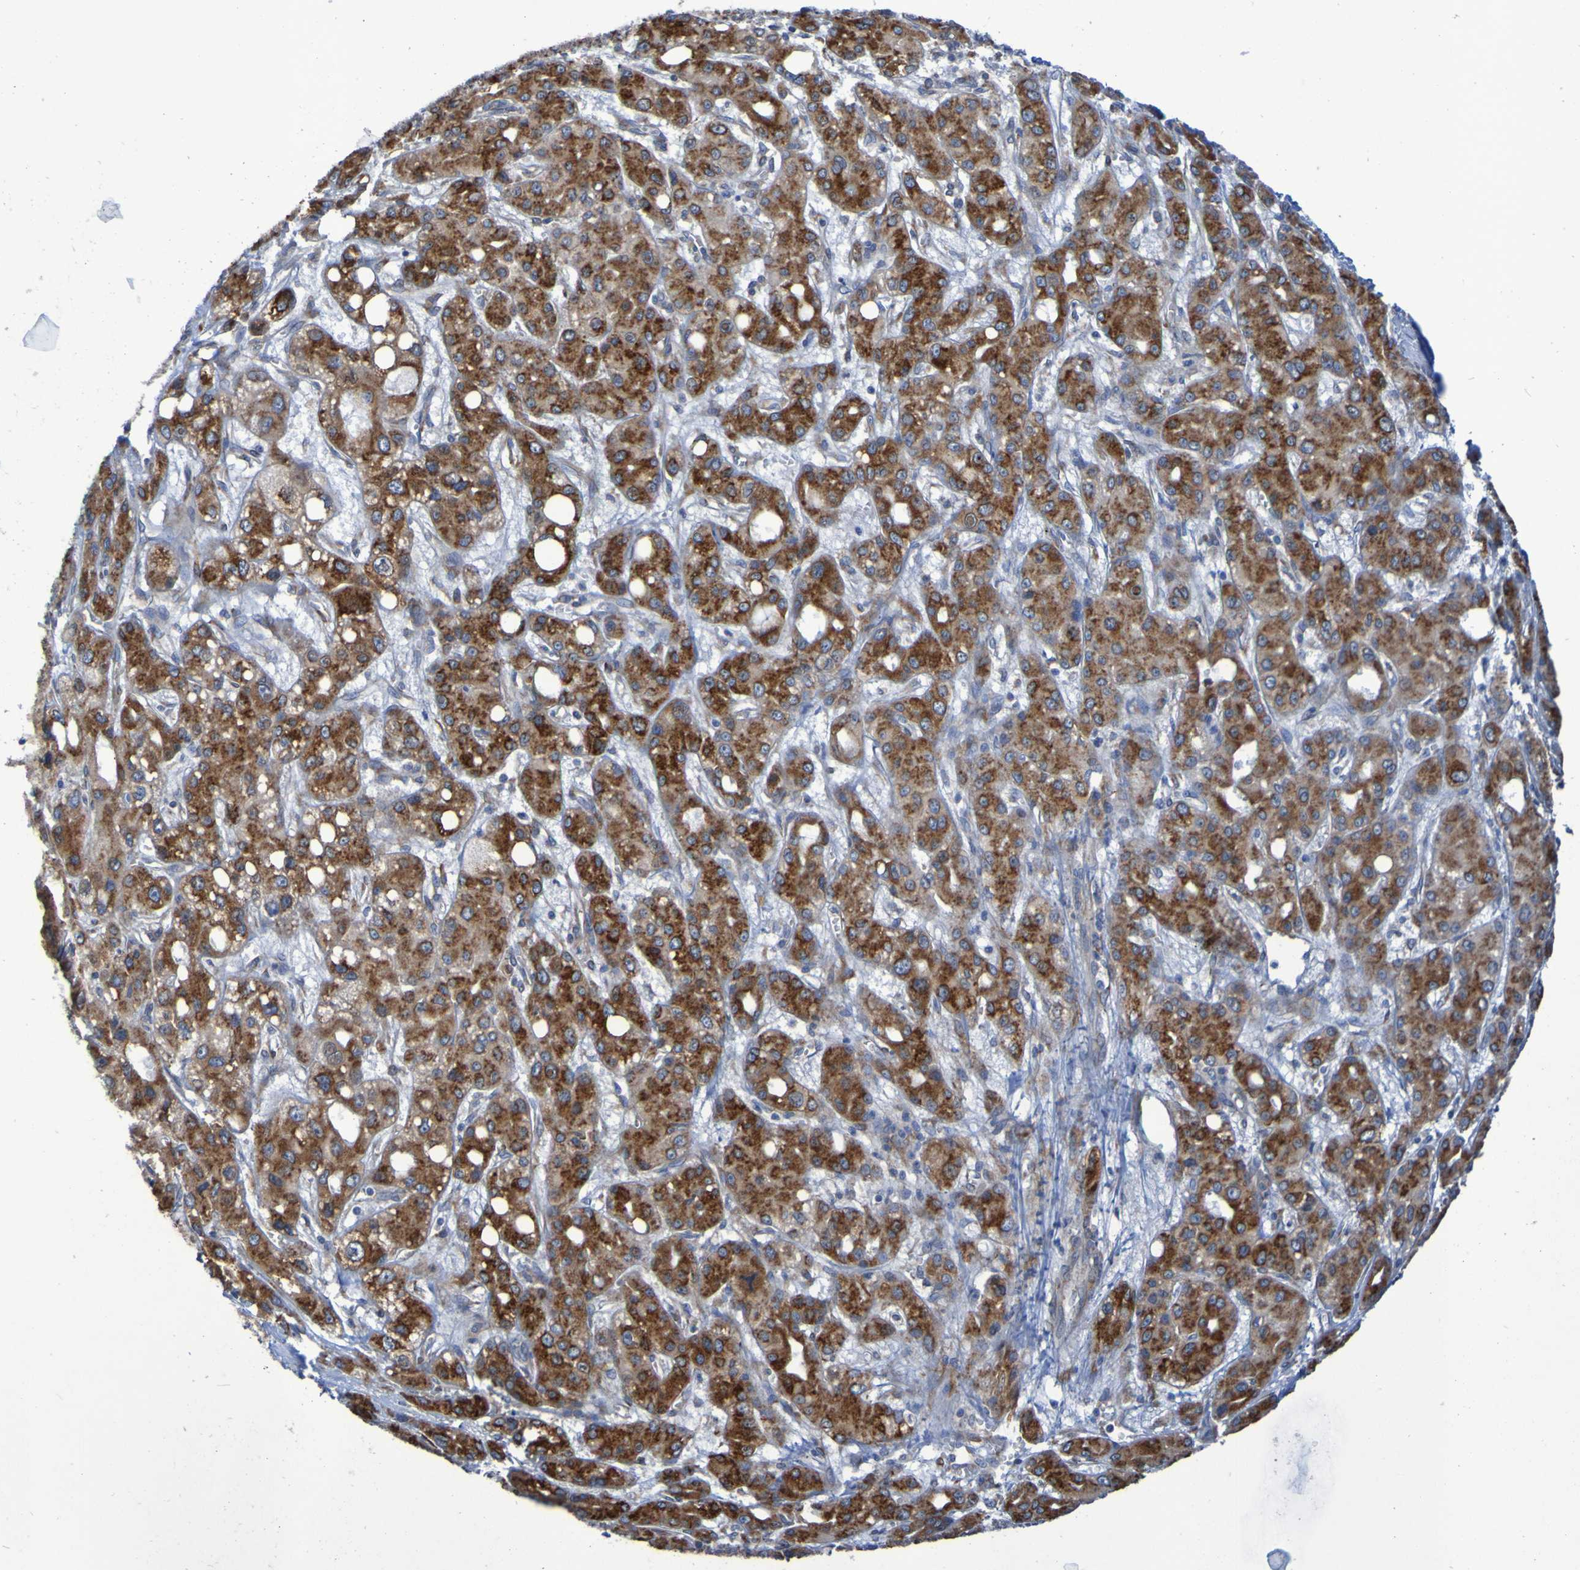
{"staining": {"intensity": "strong", "quantity": ">75%", "location": "cytoplasmic/membranous"}, "tissue": "liver cancer", "cell_type": "Tumor cells", "image_type": "cancer", "snomed": [{"axis": "morphology", "description": "Carcinoma, Hepatocellular, NOS"}, {"axis": "topography", "description": "Liver"}], "caption": "Tumor cells show strong cytoplasmic/membranous expression in approximately >75% of cells in hepatocellular carcinoma (liver).", "gene": "FKBP3", "patient": {"sex": "male", "age": 55}}